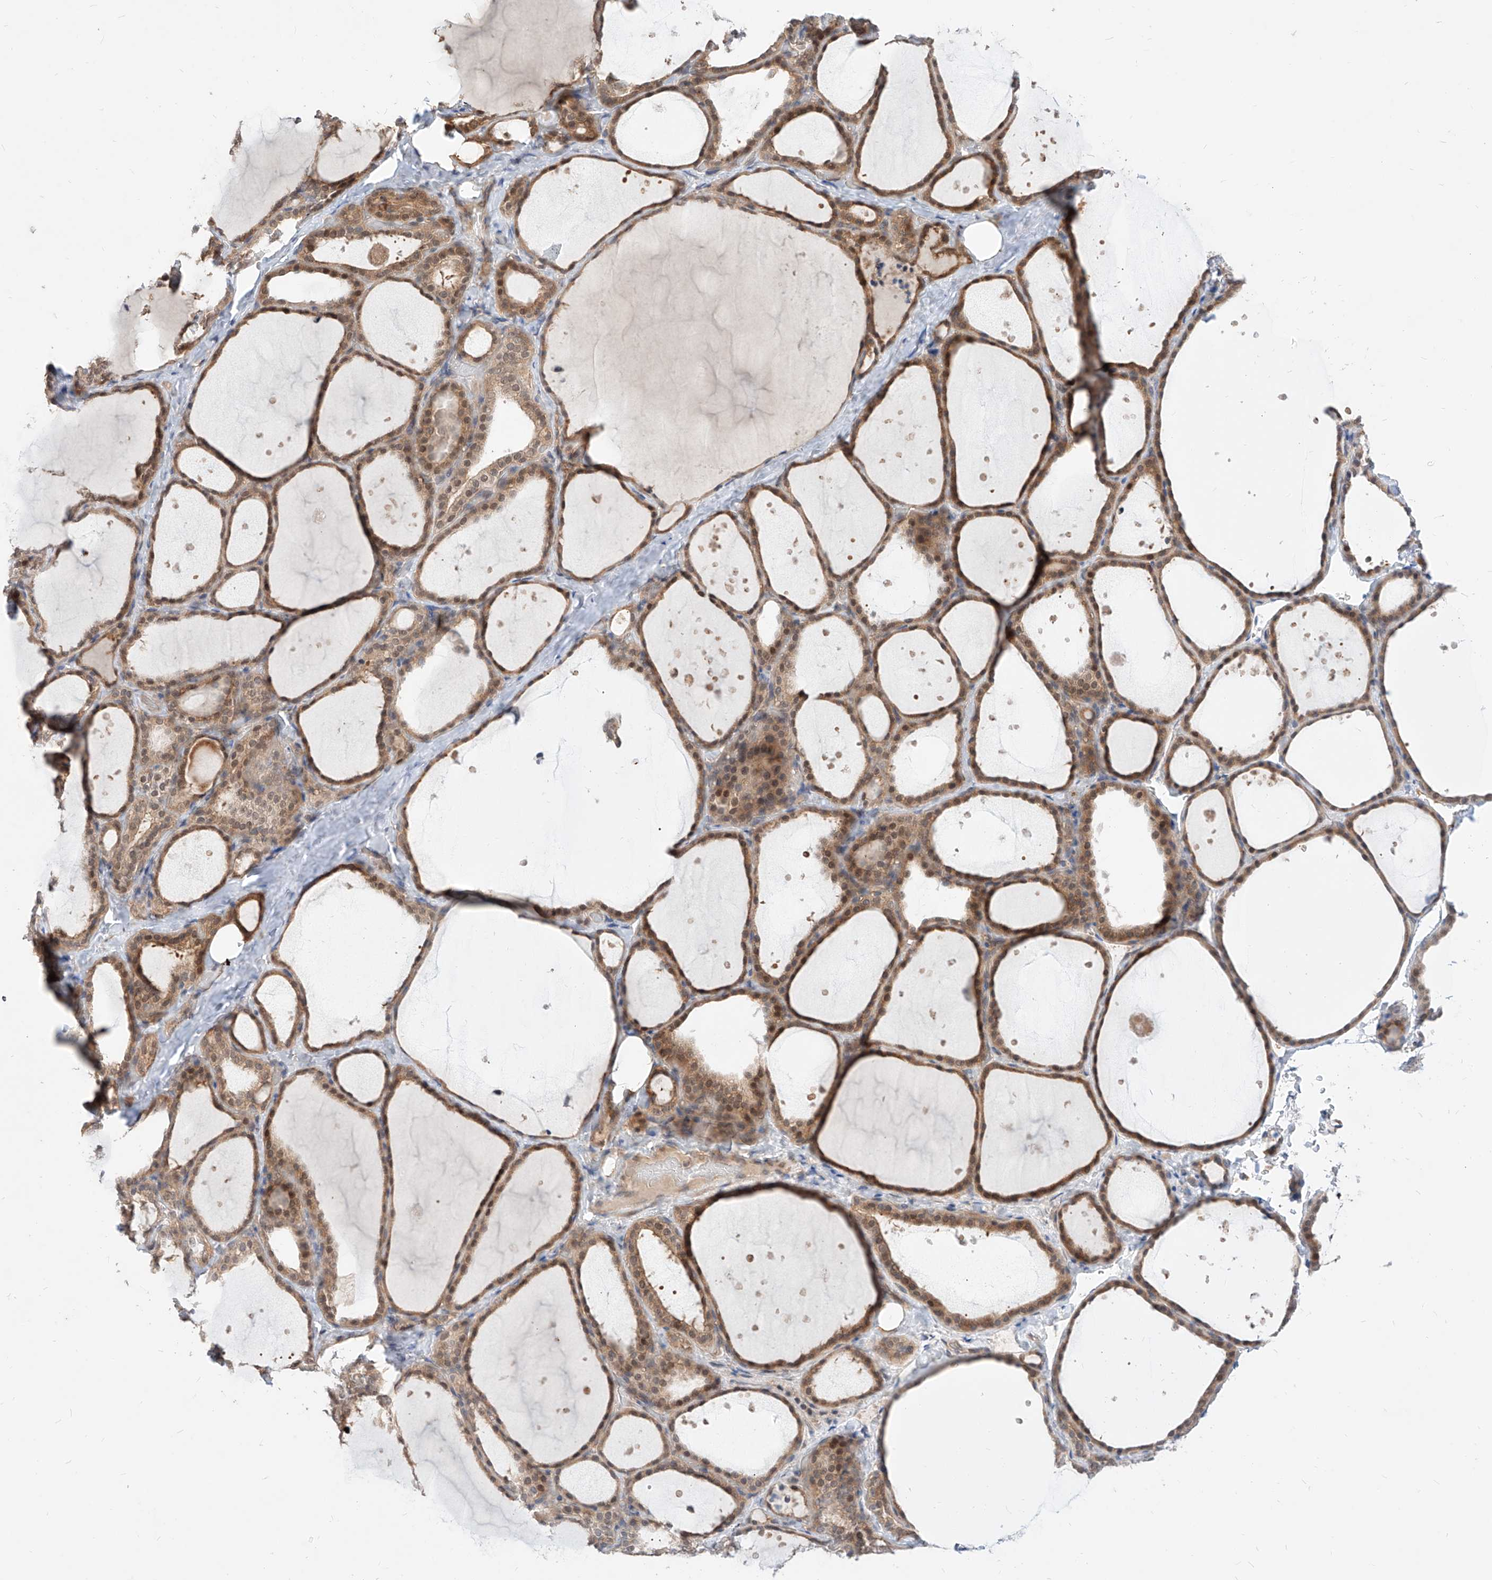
{"staining": {"intensity": "moderate", "quantity": ">75%", "location": "cytoplasmic/membranous,nuclear"}, "tissue": "thyroid gland", "cell_type": "Glandular cells", "image_type": "normal", "snomed": [{"axis": "morphology", "description": "Normal tissue, NOS"}, {"axis": "topography", "description": "Thyroid gland"}], "caption": "Immunohistochemistry photomicrograph of normal thyroid gland: human thyroid gland stained using IHC shows medium levels of moderate protein expression localized specifically in the cytoplasmic/membranous,nuclear of glandular cells, appearing as a cytoplasmic/membranous,nuclear brown color.", "gene": "TSNAX", "patient": {"sex": "female", "age": 44}}